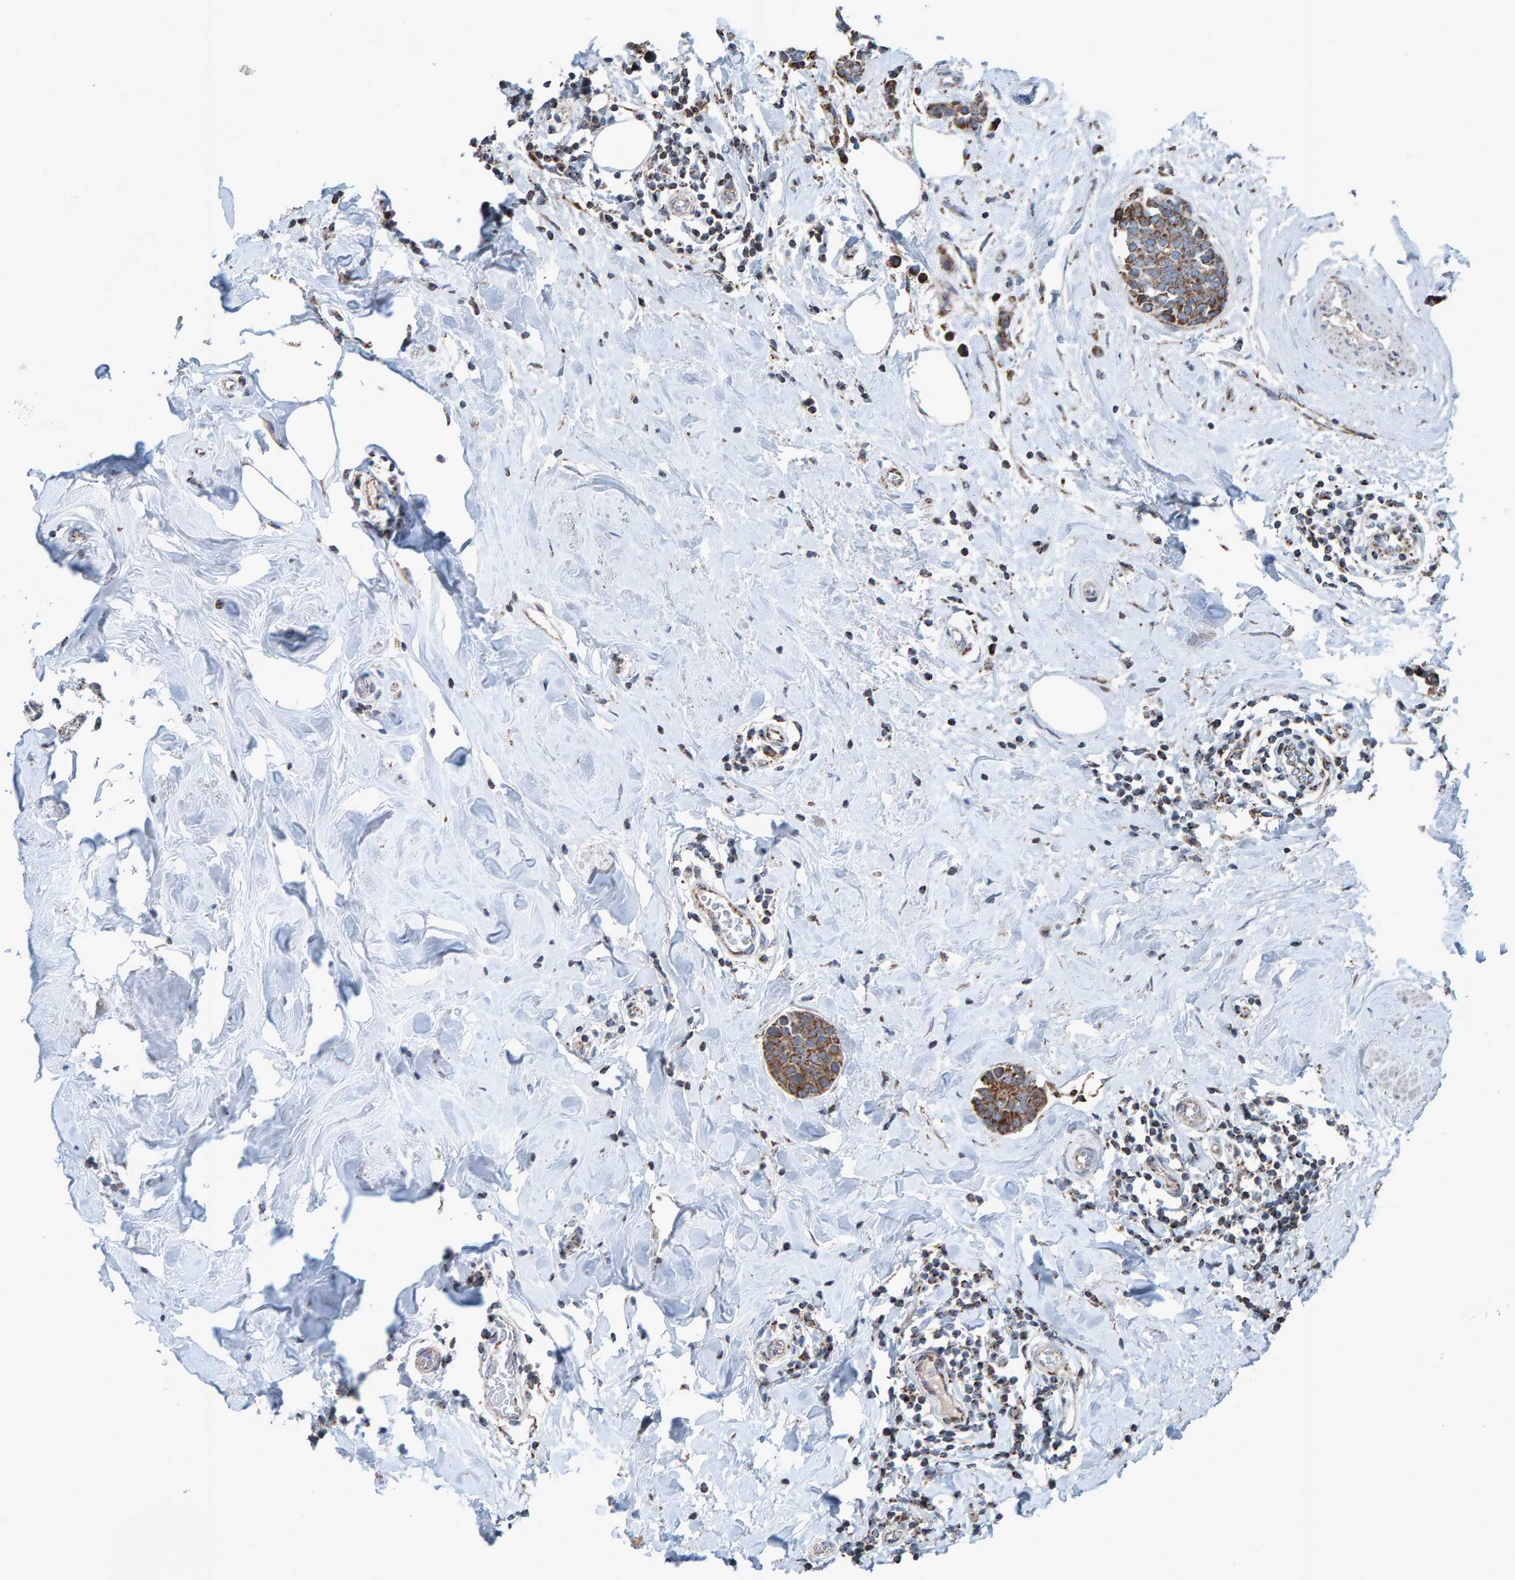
{"staining": {"intensity": "moderate", "quantity": ">75%", "location": "cytoplasmic/membranous"}, "tissue": "breast cancer", "cell_type": "Tumor cells", "image_type": "cancer", "snomed": [{"axis": "morphology", "description": "Duct carcinoma"}, {"axis": "topography", "description": "Breast"}], "caption": "DAB (3,3'-diaminobenzidine) immunohistochemical staining of breast cancer exhibits moderate cytoplasmic/membranous protein positivity in approximately >75% of tumor cells.", "gene": "ZNF48", "patient": {"sex": "female", "age": 55}}